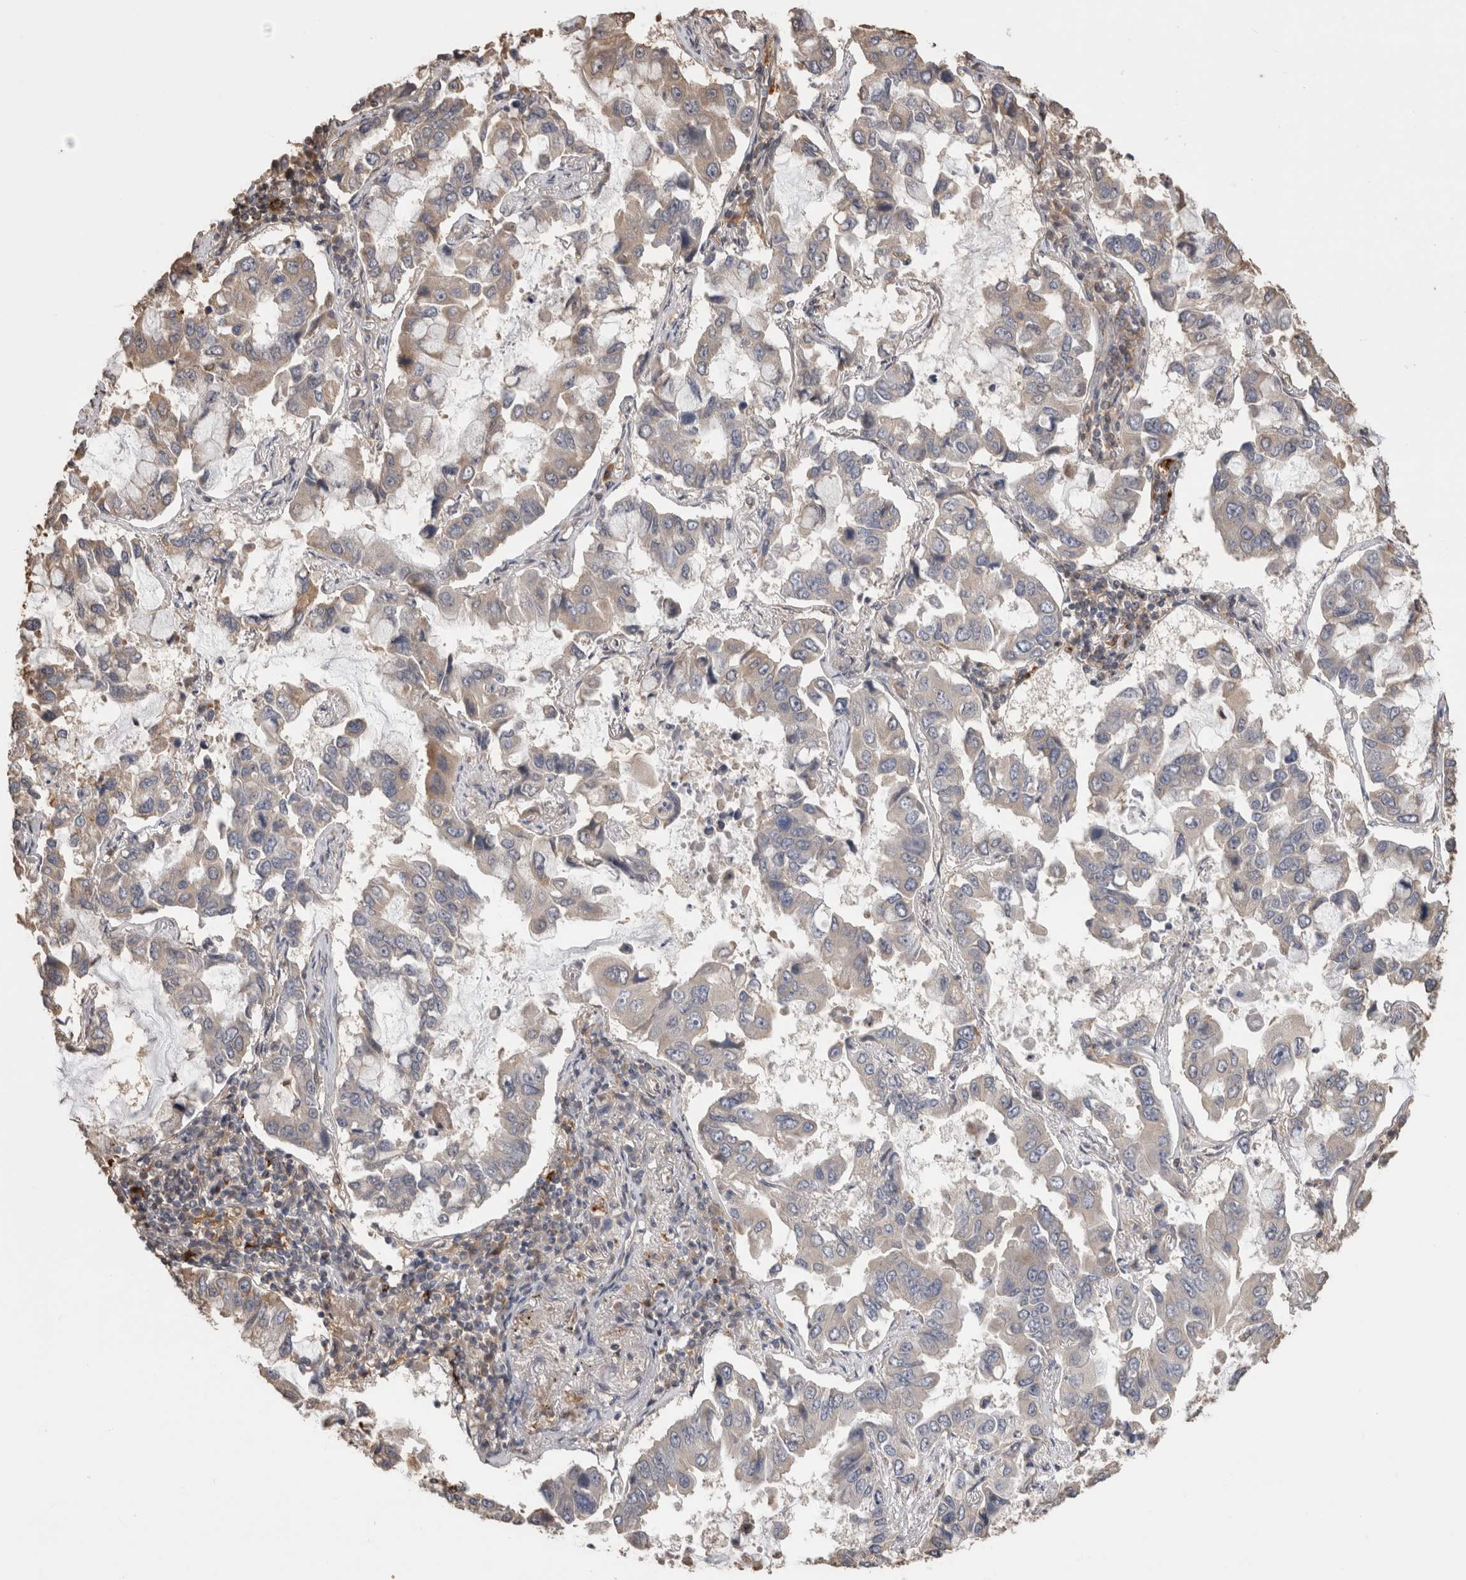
{"staining": {"intensity": "negative", "quantity": "none", "location": "none"}, "tissue": "lung cancer", "cell_type": "Tumor cells", "image_type": "cancer", "snomed": [{"axis": "morphology", "description": "Adenocarcinoma, NOS"}, {"axis": "topography", "description": "Lung"}], "caption": "Immunohistochemistry histopathology image of neoplastic tissue: lung cancer (adenocarcinoma) stained with DAB reveals no significant protein expression in tumor cells. Brightfield microscopy of IHC stained with DAB (brown) and hematoxylin (blue), captured at high magnification.", "gene": "CLIP1", "patient": {"sex": "male", "age": 64}}